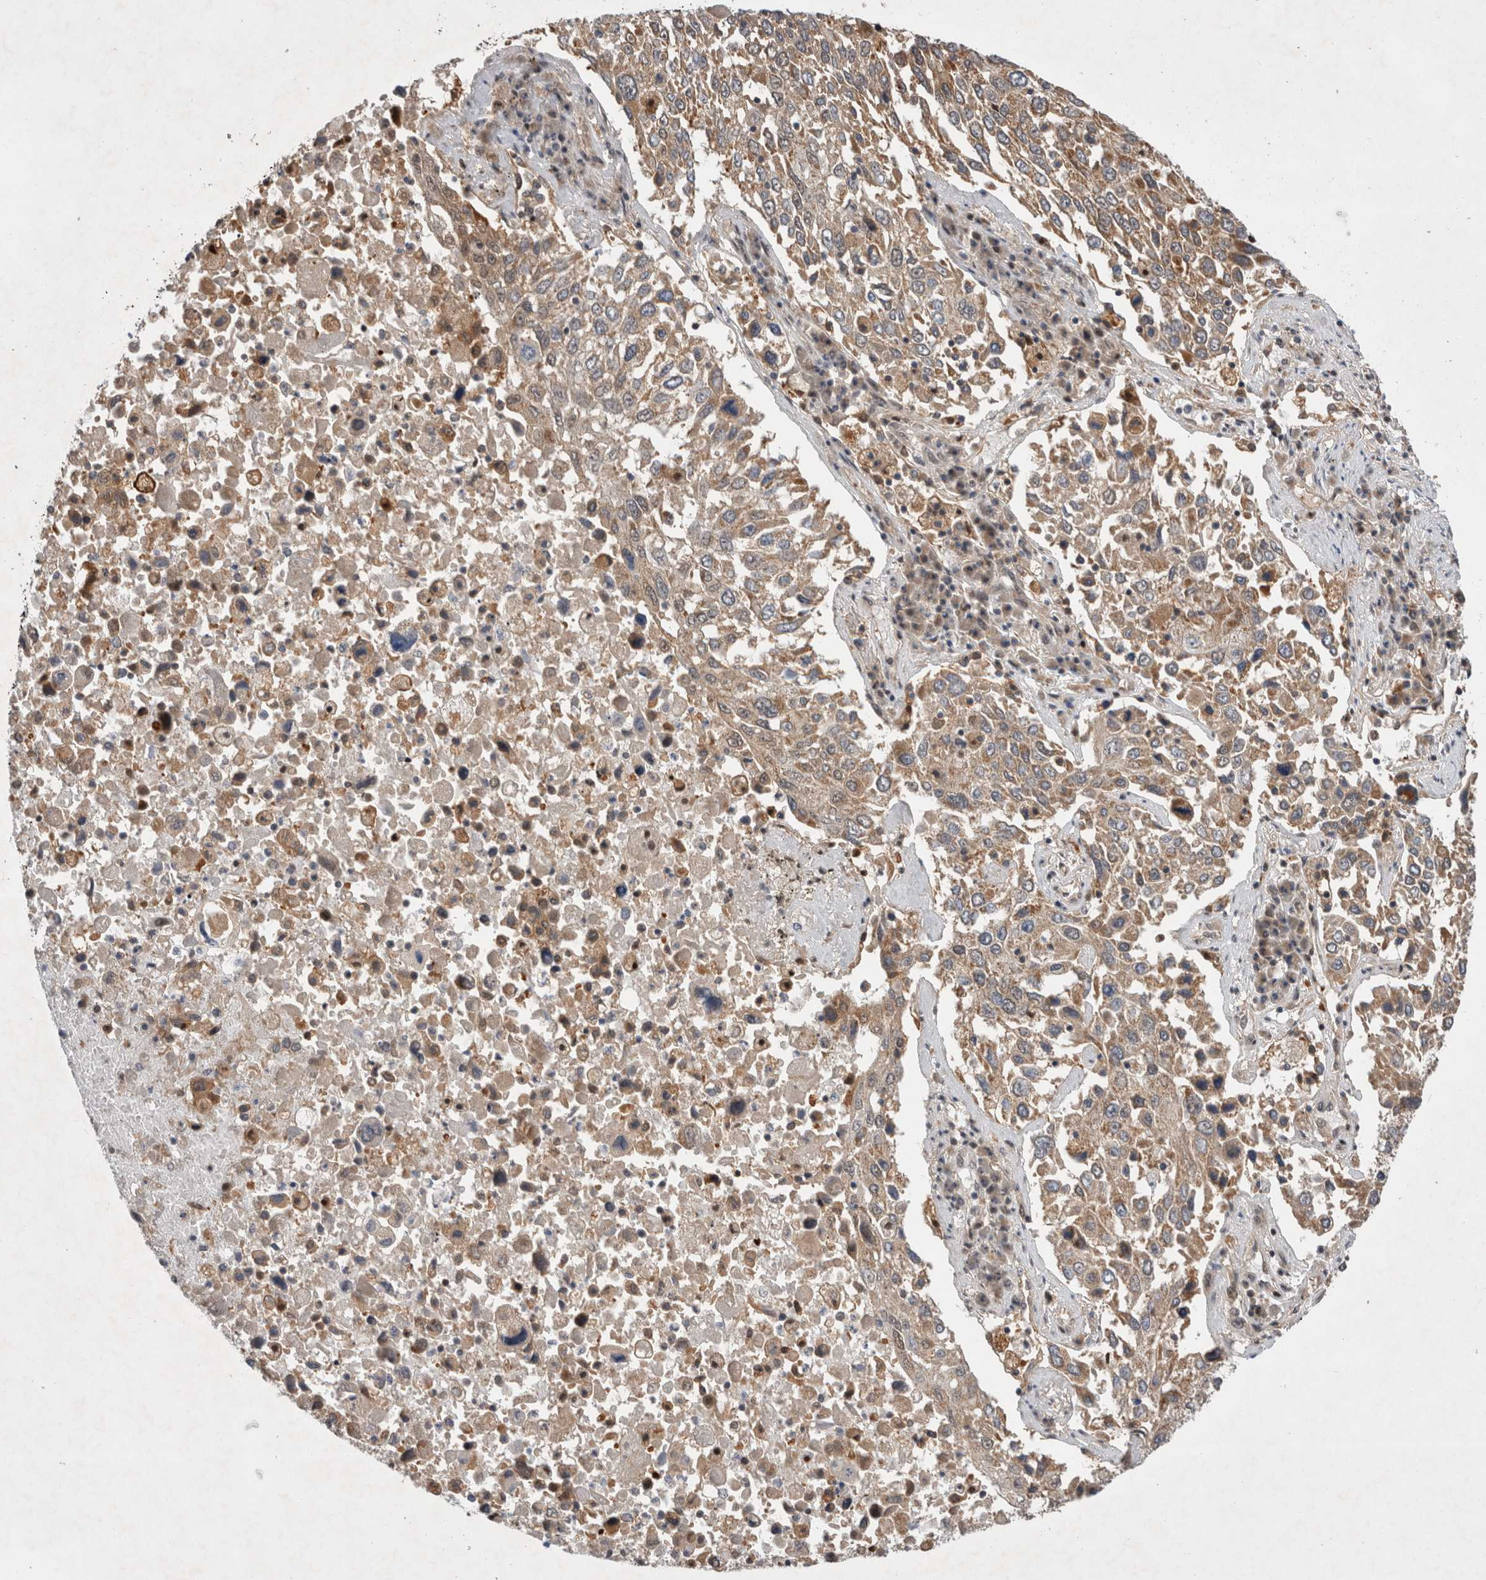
{"staining": {"intensity": "weak", "quantity": ">75%", "location": "cytoplasmic/membranous"}, "tissue": "lung cancer", "cell_type": "Tumor cells", "image_type": "cancer", "snomed": [{"axis": "morphology", "description": "Squamous cell carcinoma, NOS"}, {"axis": "topography", "description": "Lung"}], "caption": "Weak cytoplasmic/membranous expression for a protein is identified in approximately >75% of tumor cells of lung squamous cell carcinoma using immunohistochemistry (IHC).", "gene": "MRPL37", "patient": {"sex": "male", "age": 65}}